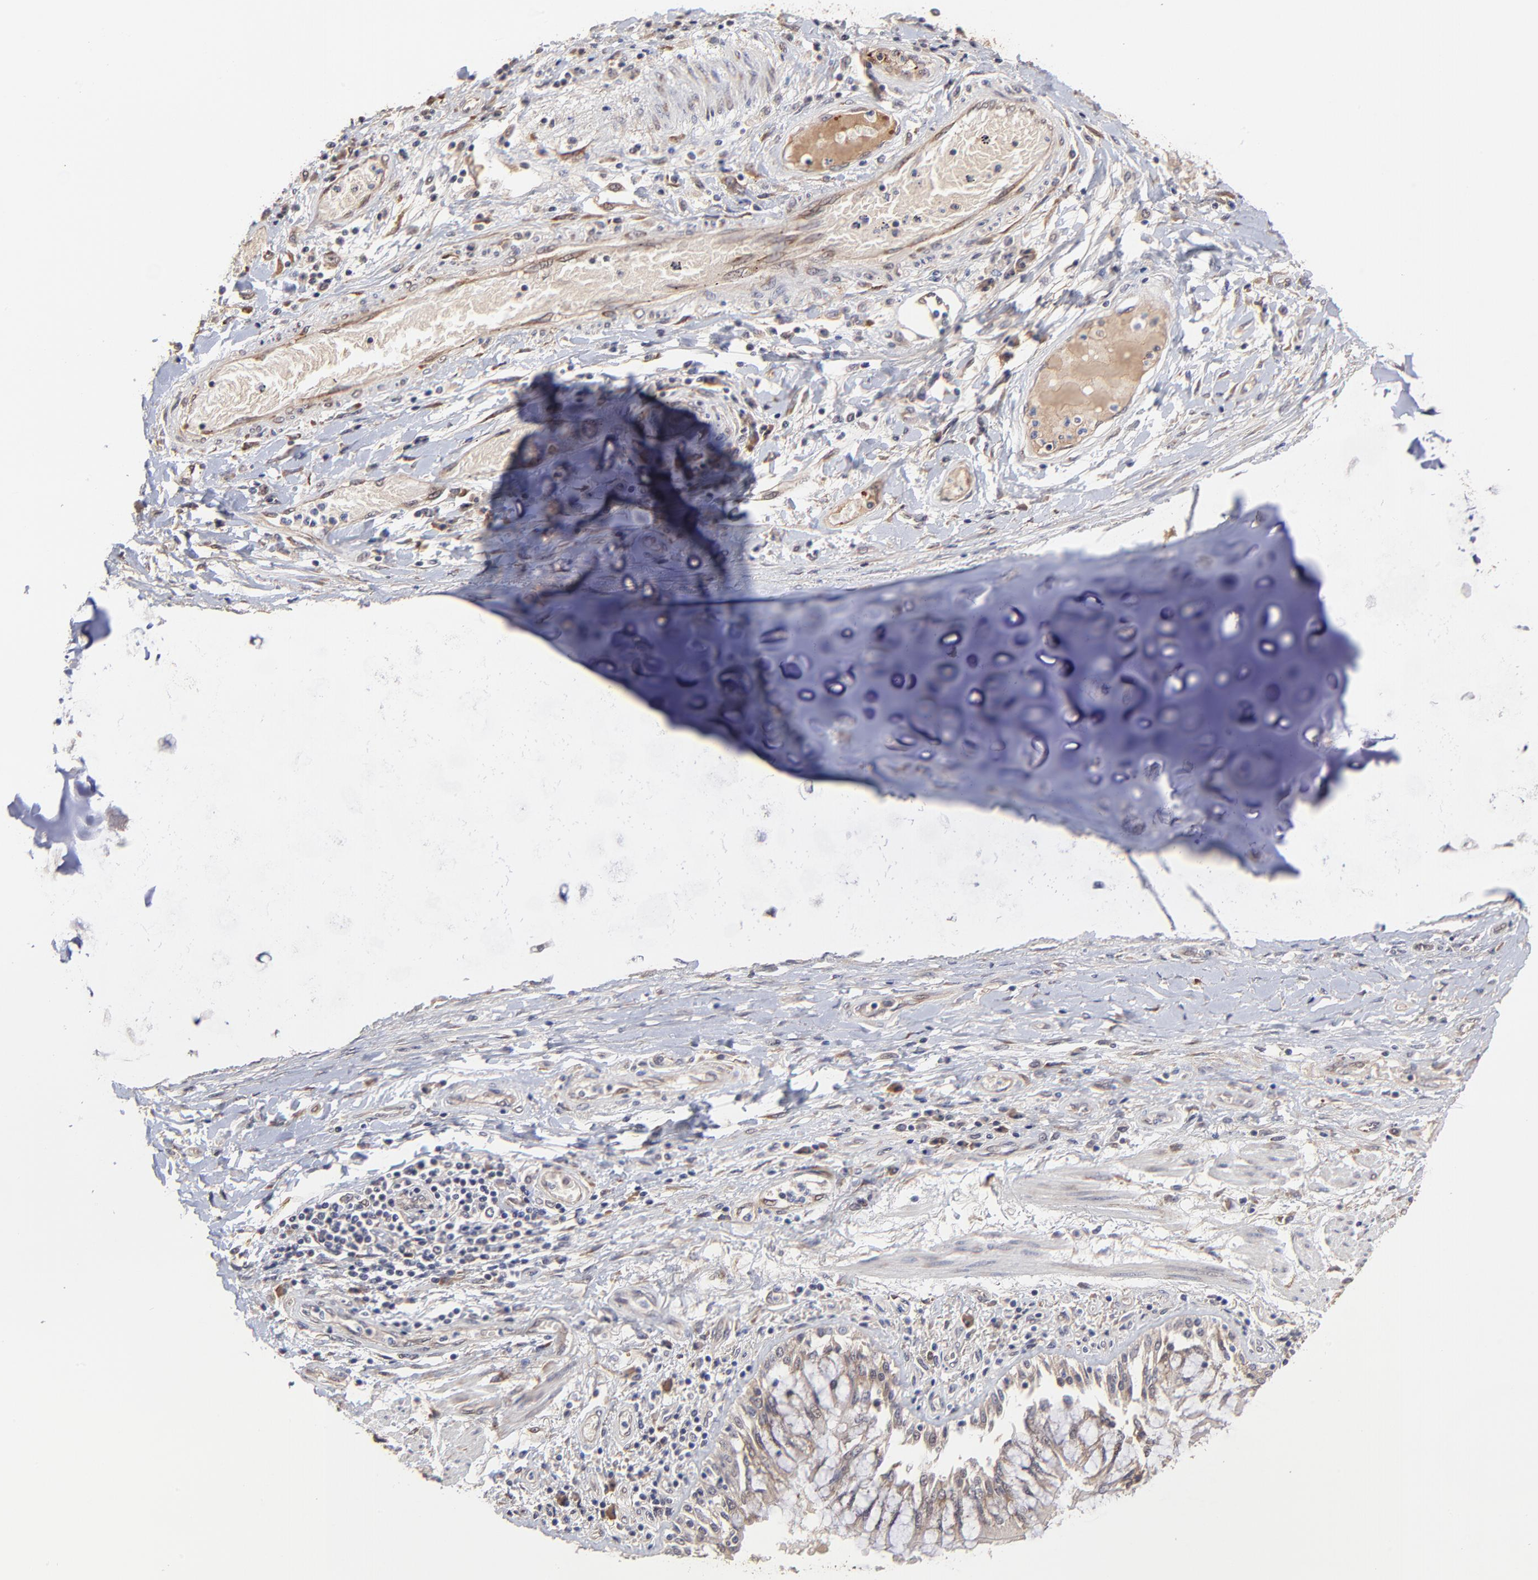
{"staining": {"intensity": "weak", "quantity": "25%-75%", "location": "cytoplasmic/membranous"}, "tissue": "adipose tissue", "cell_type": "Adipocytes", "image_type": "normal", "snomed": [{"axis": "morphology", "description": "Normal tissue, NOS"}, {"axis": "morphology", "description": "Adenocarcinoma, NOS"}, {"axis": "topography", "description": "Cartilage tissue"}, {"axis": "topography", "description": "Lung"}], "caption": "Immunohistochemical staining of unremarkable human adipose tissue reveals 25%-75% levels of weak cytoplasmic/membranous protein staining in approximately 25%-75% of adipocytes. (Brightfield microscopy of DAB IHC at high magnification).", "gene": "CHL1", "patient": {"sex": "female", "age": 67}}